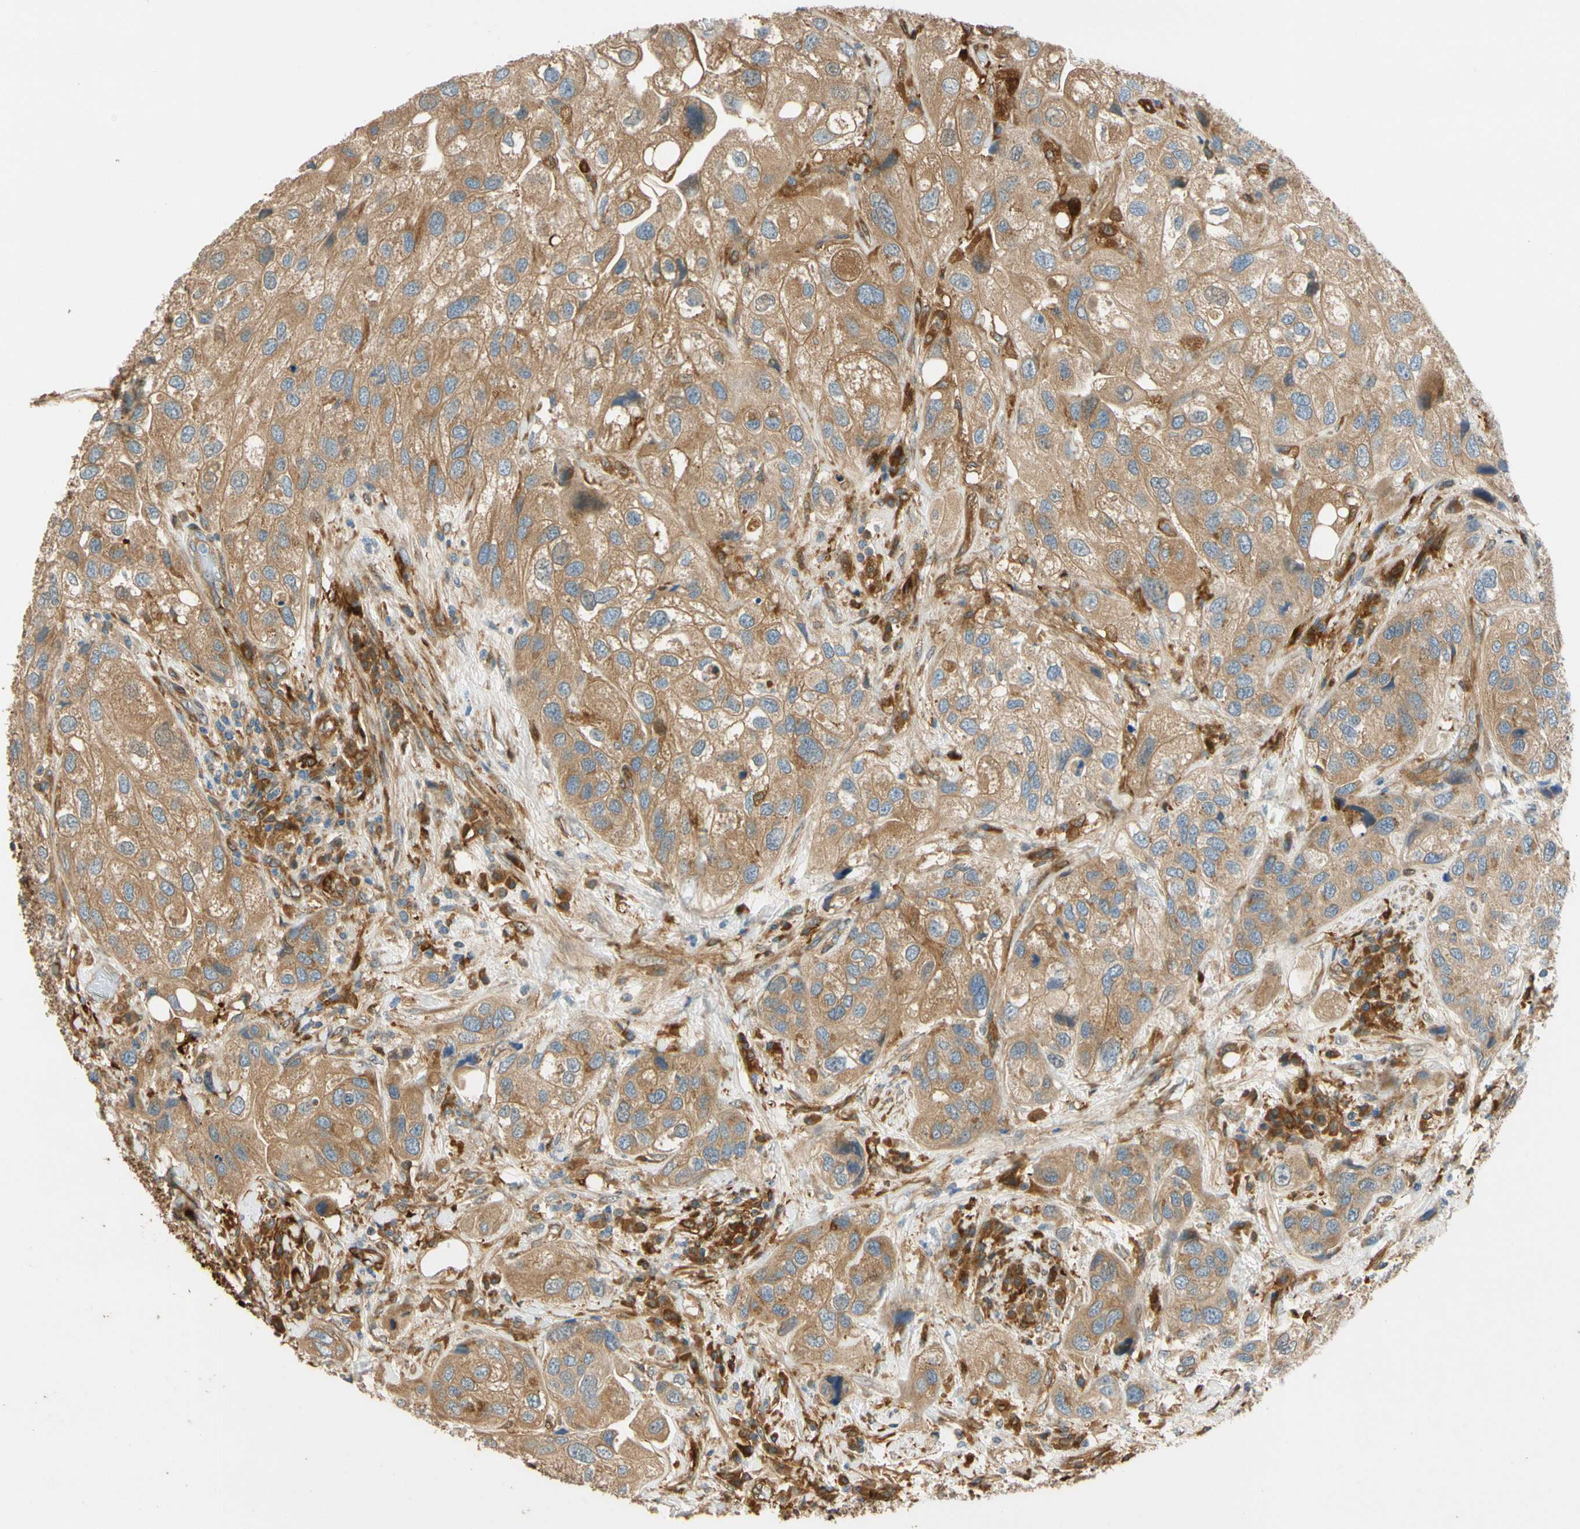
{"staining": {"intensity": "moderate", "quantity": ">75%", "location": "cytoplasmic/membranous"}, "tissue": "urothelial cancer", "cell_type": "Tumor cells", "image_type": "cancer", "snomed": [{"axis": "morphology", "description": "Urothelial carcinoma, High grade"}, {"axis": "topography", "description": "Urinary bladder"}], "caption": "High-magnification brightfield microscopy of urothelial cancer stained with DAB (brown) and counterstained with hematoxylin (blue). tumor cells exhibit moderate cytoplasmic/membranous staining is present in approximately>75% of cells.", "gene": "PARP14", "patient": {"sex": "female", "age": 64}}